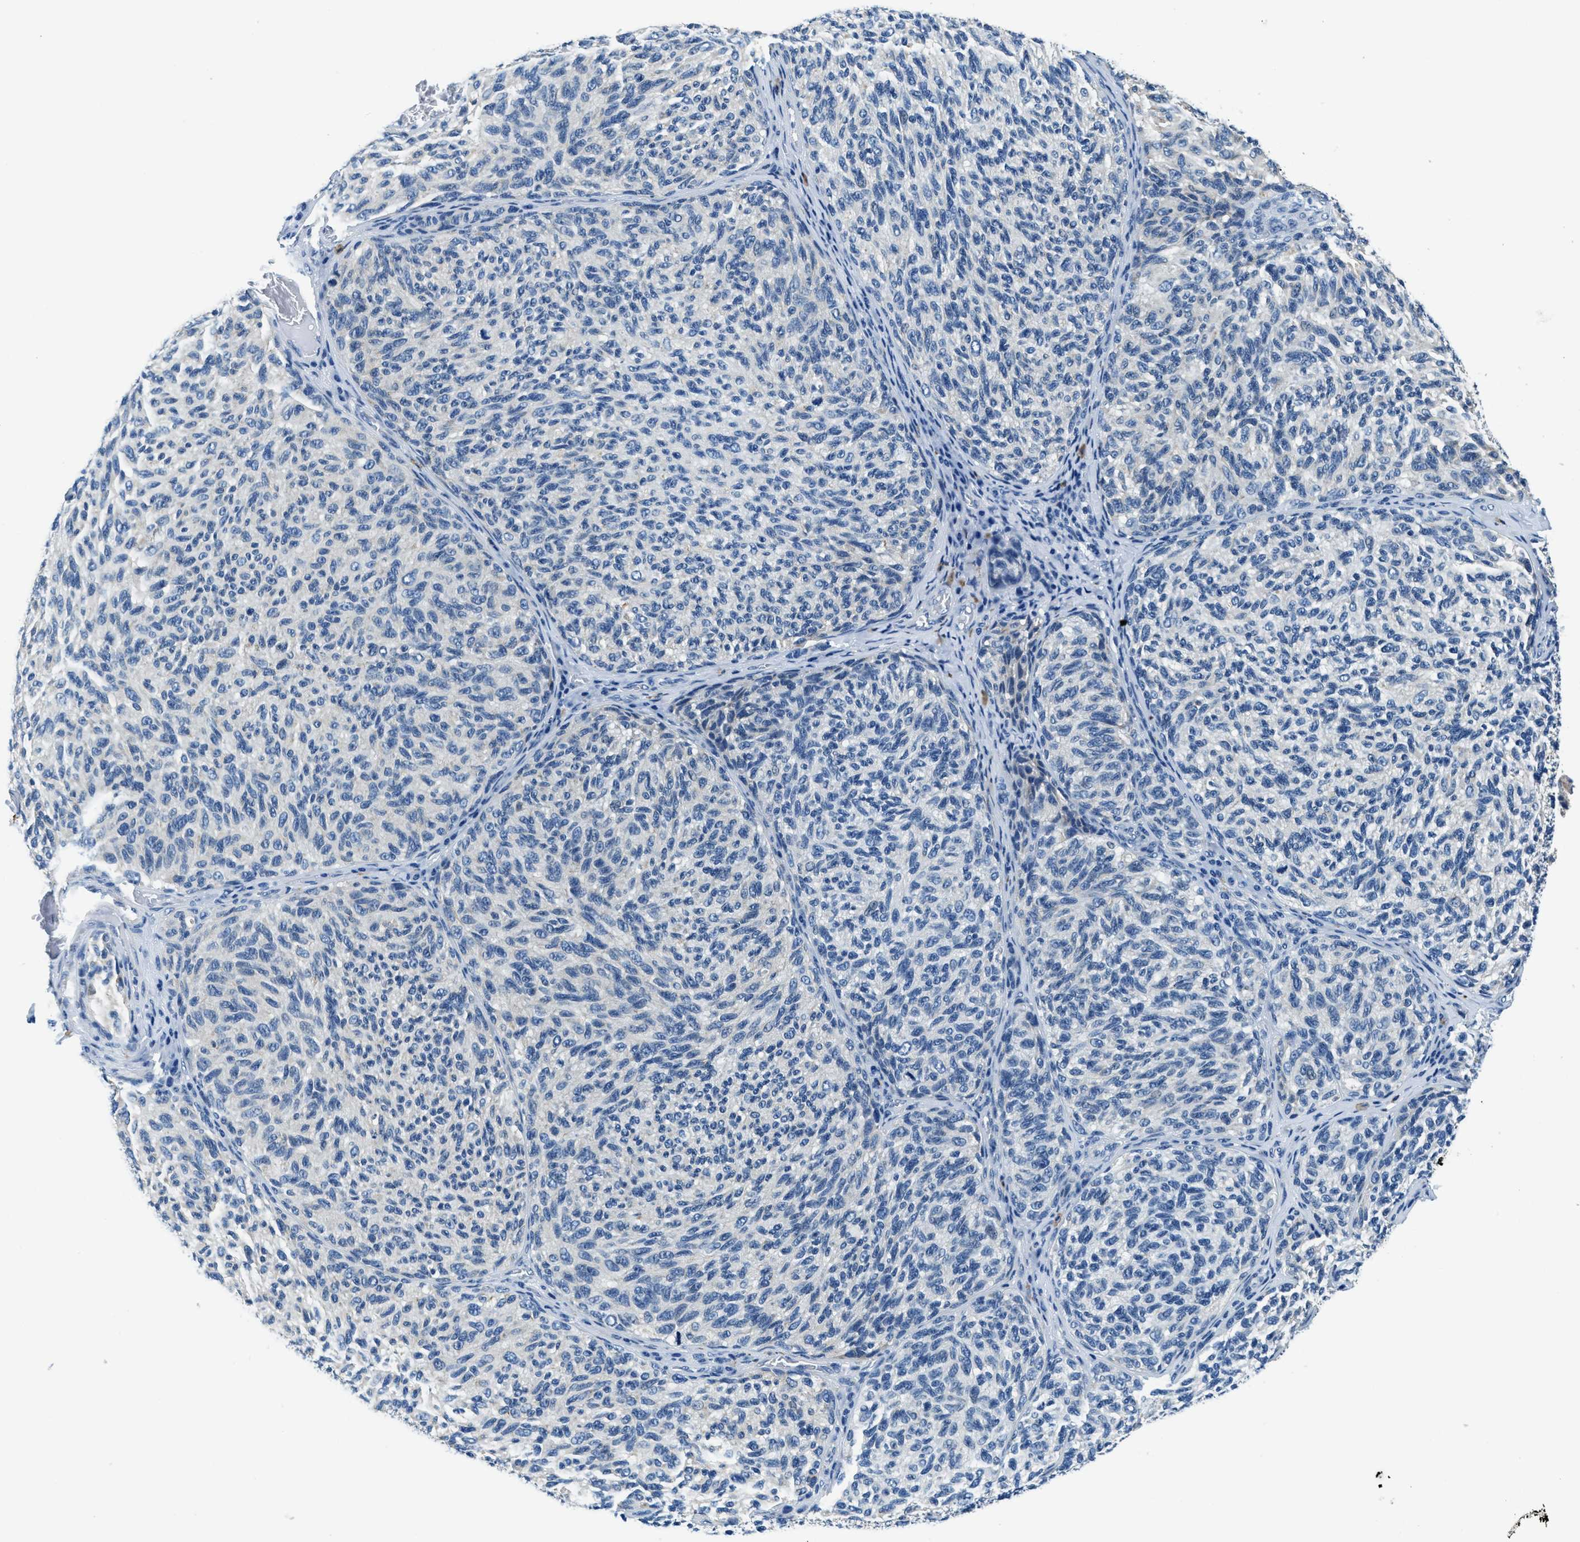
{"staining": {"intensity": "negative", "quantity": "none", "location": "none"}, "tissue": "melanoma", "cell_type": "Tumor cells", "image_type": "cancer", "snomed": [{"axis": "morphology", "description": "Malignant melanoma, NOS"}, {"axis": "topography", "description": "Skin"}], "caption": "This is an IHC micrograph of malignant melanoma. There is no staining in tumor cells.", "gene": "UBAC2", "patient": {"sex": "female", "age": 73}}